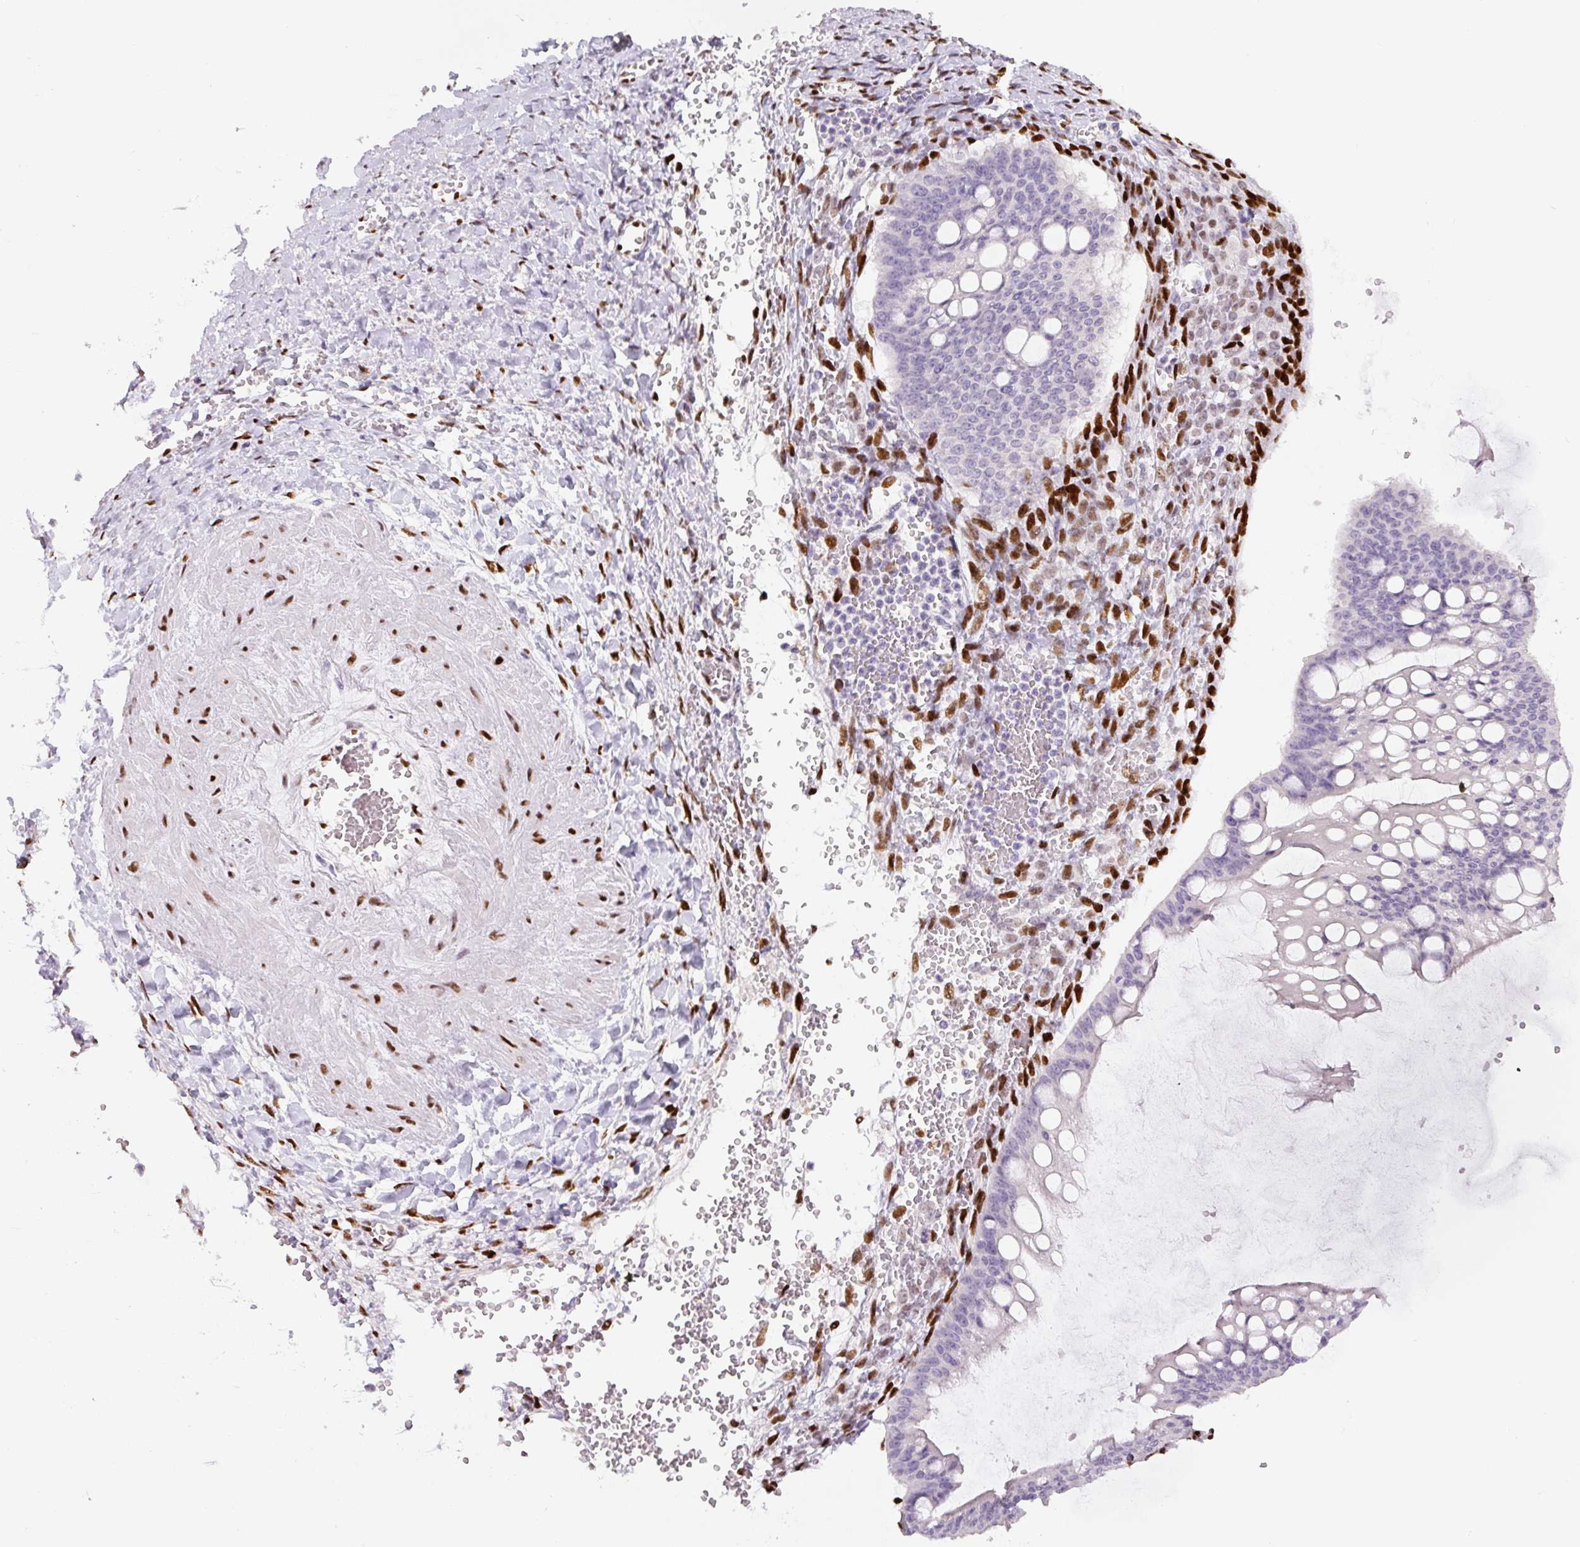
{"staining": {"intensity": "negative", "quantity": "none", "location": "none"}, "tissue": "ovarian cancer", "cell_type": "Tumor cells", "image_type": "cancer", "snomed": [{"axis": "morphology", "description": "Cystadenocarcinoma, mucinous, NOS"}, {"axis": "topography", "description": "Ovary"}], "caption": "The IHC histopathology image has no significant positivity in tumor cells of ovarian cancer (mucinous cystadenocarcinoma) tissue. (Brightfield microscopy of DAB immunohistochemistry at high magnification).", "gene": "ZEB1", "patient": {"sex": "female", "age": 73}}